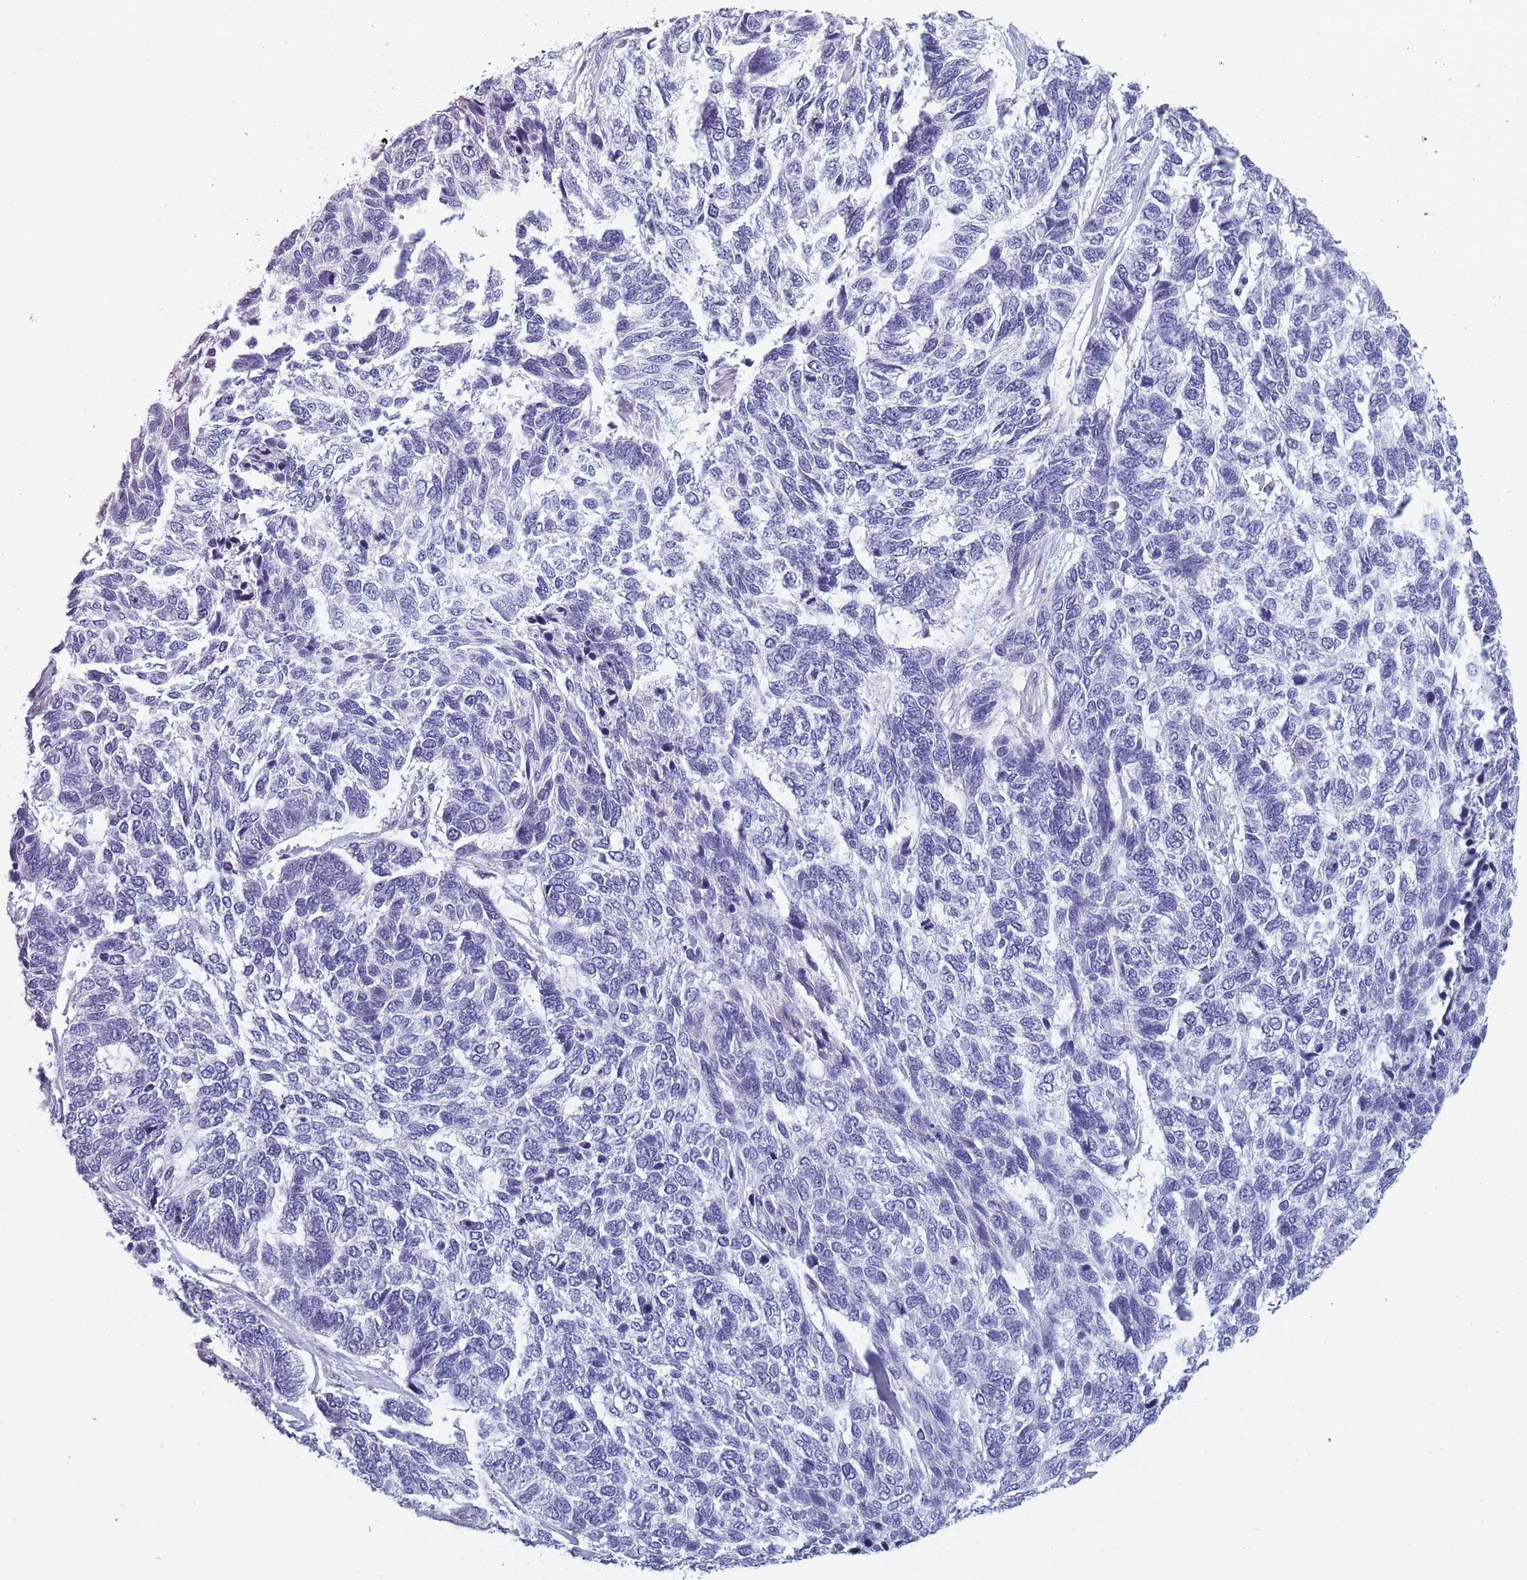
{"staining": {"intensity": "negative", "quantity": "none", "location": "none"}, "tissue": "skin cancer", "cell_type": "Tumor cells", "image_type": "cancer", "snomed": [{"axis": "morphology", "description": "Basal cell carcinoma"}, {"axis": "topography", "description": "Skin"}], "caption": "IHC photomicrograph of neoplastic tissue: human skin cancer stained with DAB (3,3'-diaminobenzidine) demonstrates no significant protein positivity in tumor cells.", "gene": "OR4C5", "patient": {"sex": "female", "age": 65}}